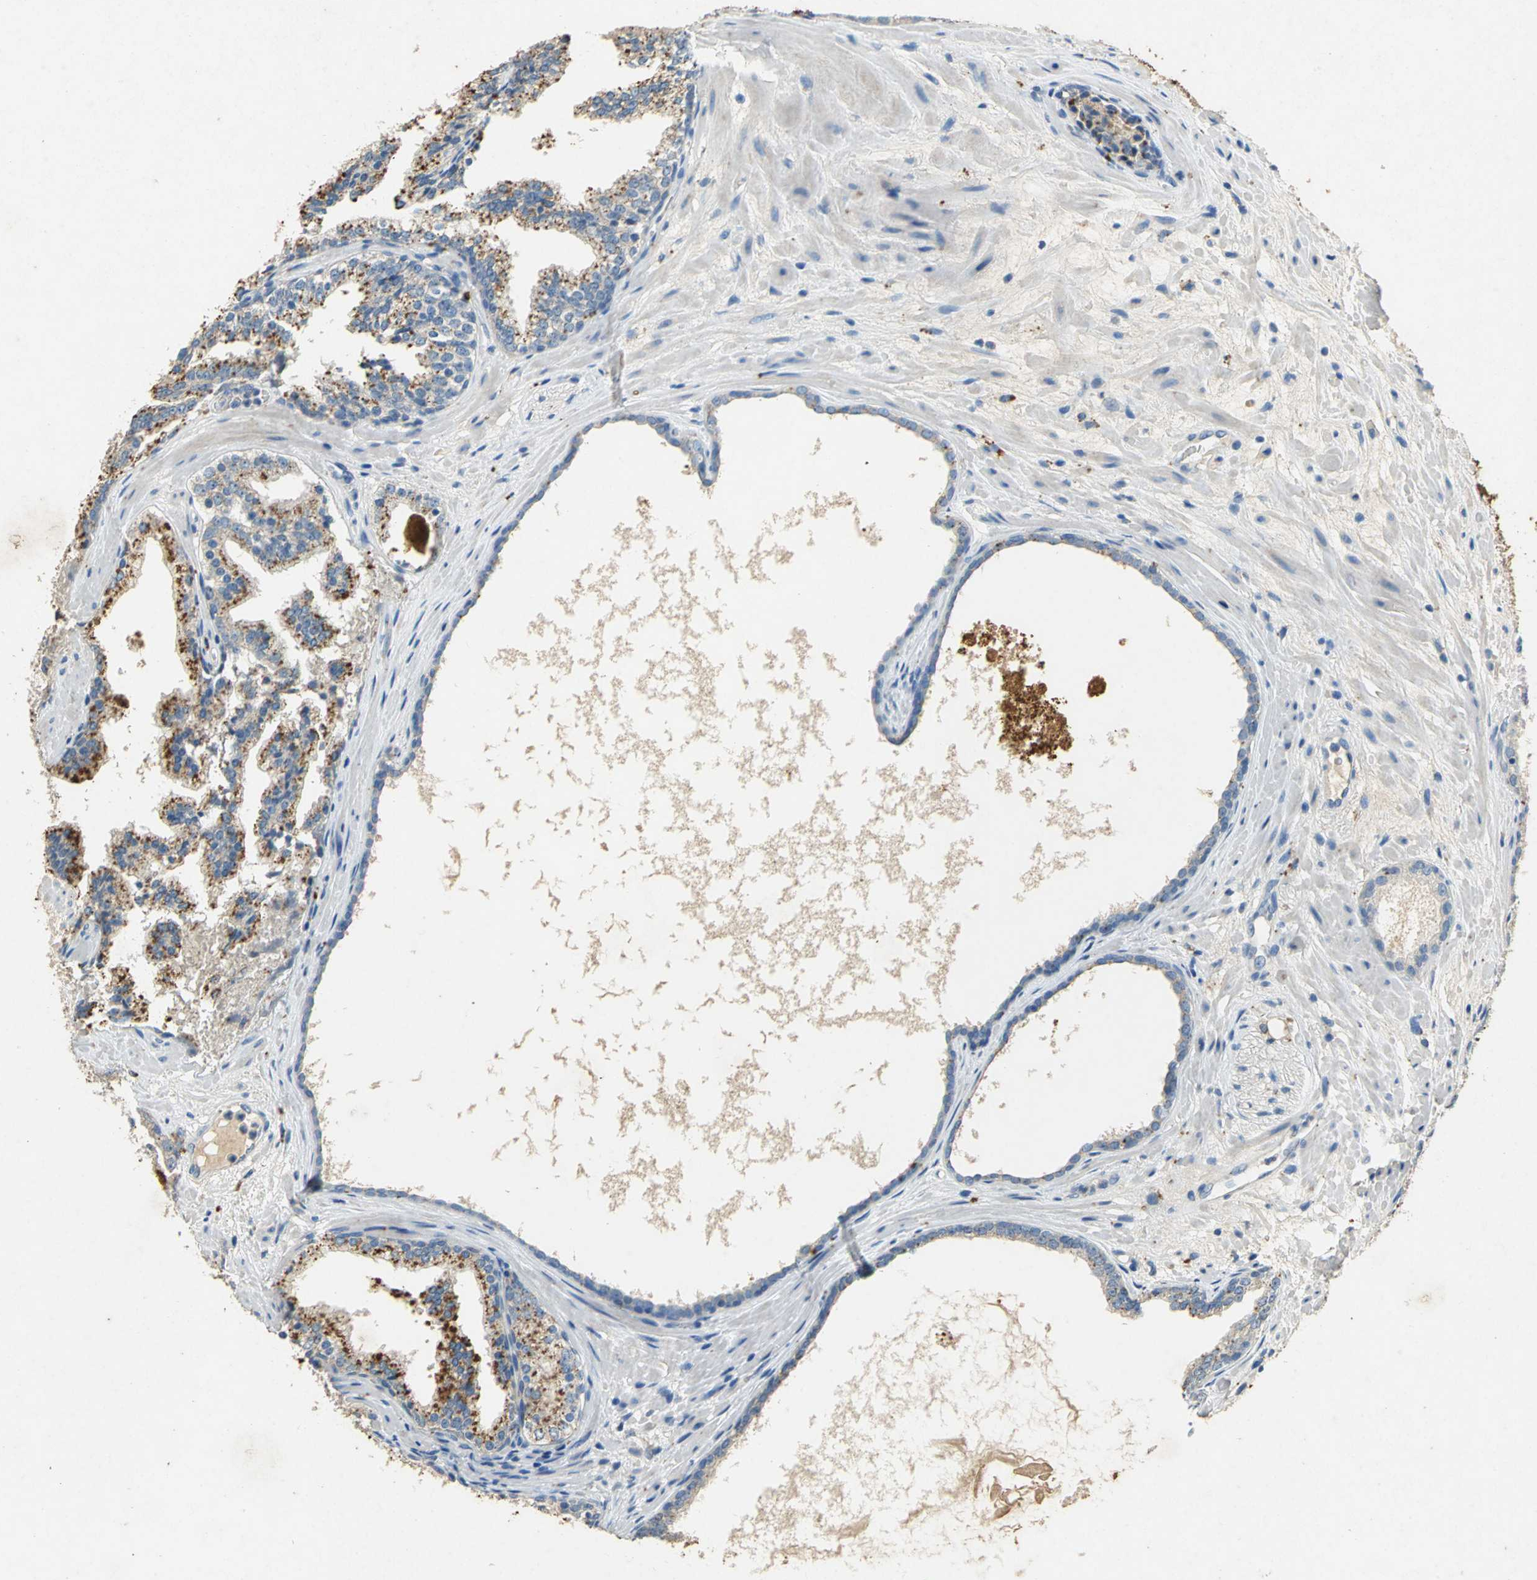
{"staining": {"intensity": "weak", "quantity": ">75%", "location": "cytoplasmic/membranous"}, "tissue": "prostate cancer", "cell_type": "Tumor cells", "image_type": "cancer", "snomed": [{"axis": "morphology", "description": "Adenocarcinoma, High grade"}, {"axis": "topography", "description": "Prostate"}], "caption": "A high-resolution histopathology image shows immunohistochemistry (IHC) staining of prostate cancer (high-grade adenocarcinoma), which reveals weak cytoplasmic/membranous expression in approximately >75% of tumor cells.", "gene": "ADAMTS5", "patient": {"sex": "male", "age": 68}}